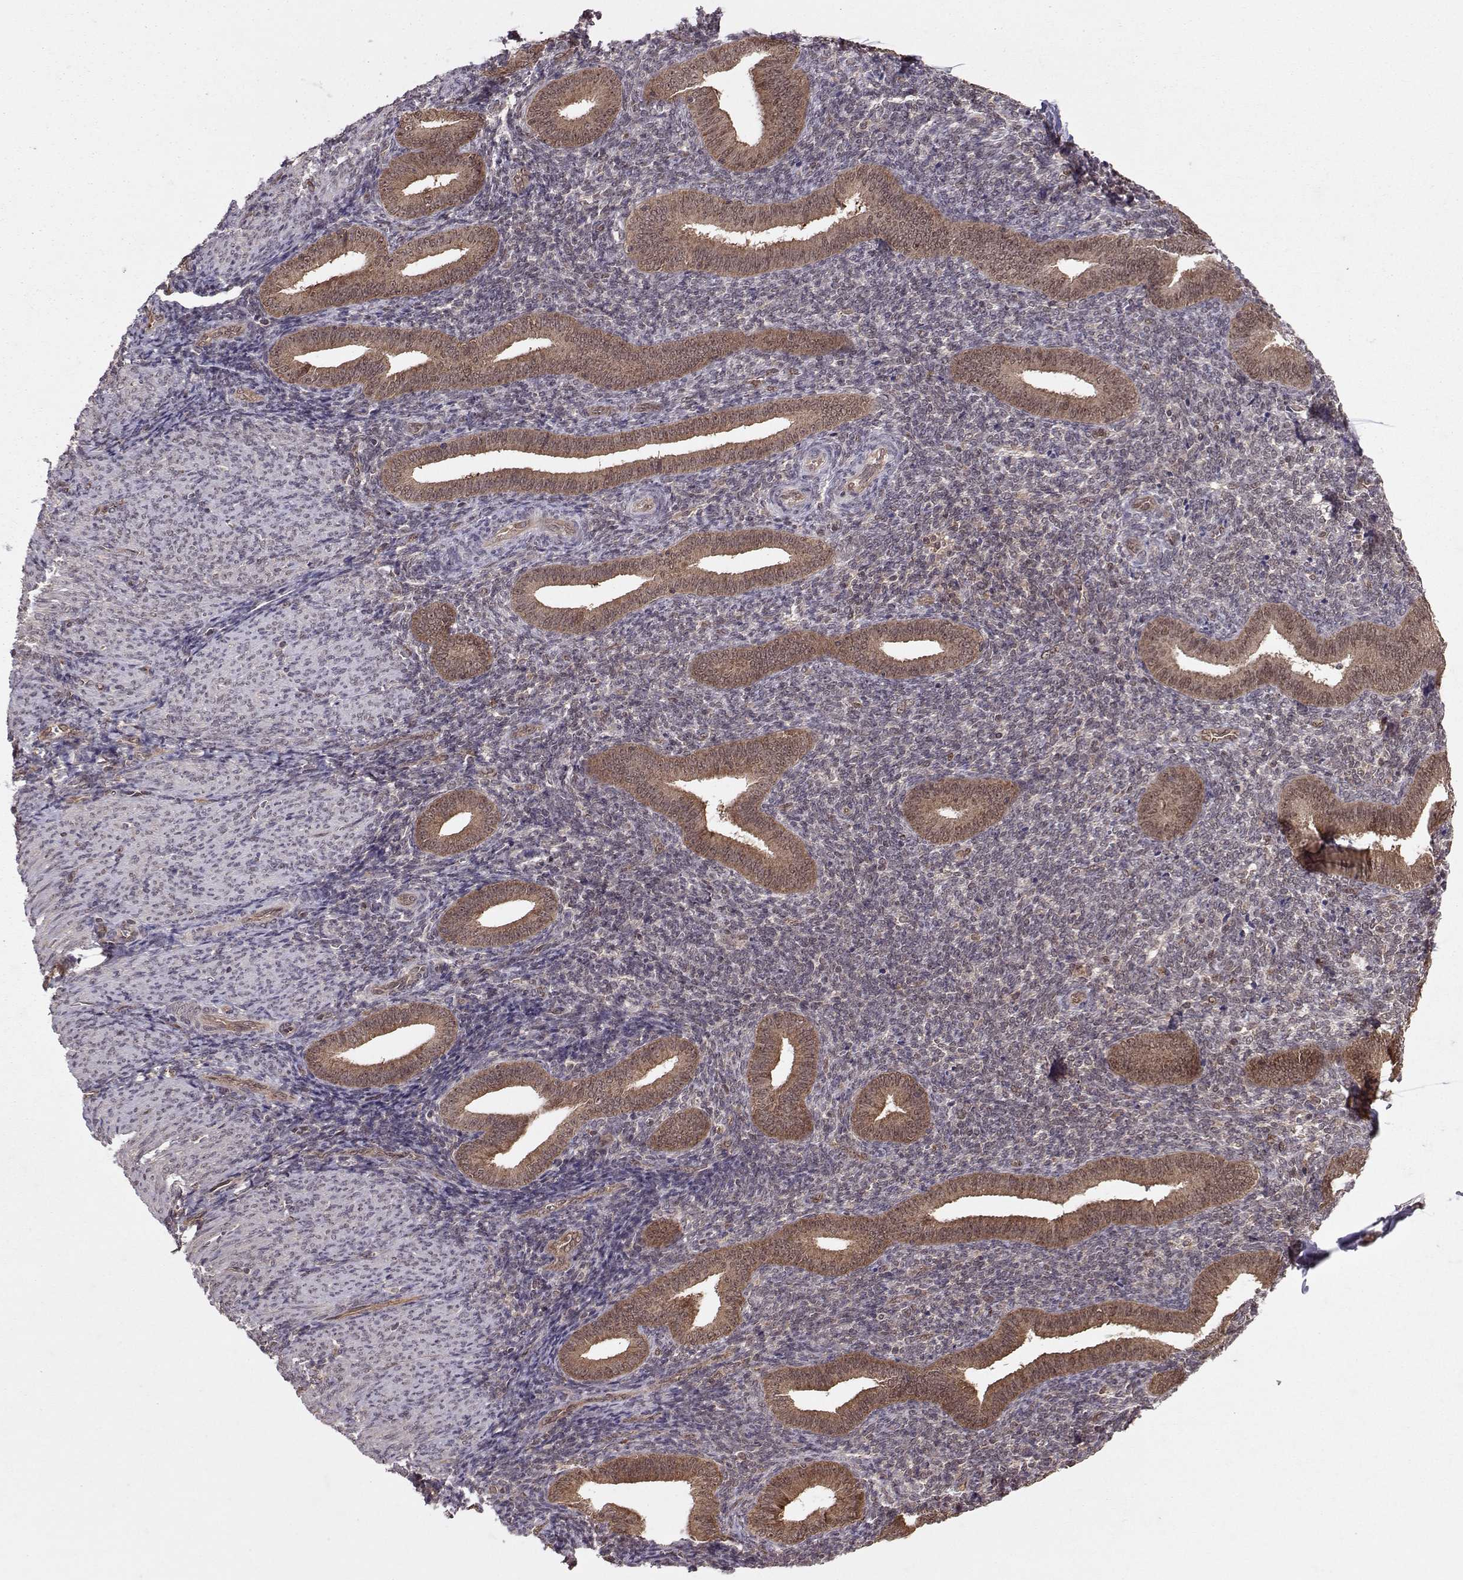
{"staining": {"intensity": "negative", "quantity": "none", "location": "none"}, "tissue": "endometrium", "cell_type": "Cells in endometrial stroma", "image_type": "normal", "snomed": [{"axis": "morphology", "description": "Normal tissue, NOS"}, {"axis": "topography", "description": "Endometrium"}], "caption": "High power microscopy micrograph of an immunohistochemistry micrograph of benign endometrium, revealing no significant expression in cells in endometrial stroma.", "gene": "PPP2R2A", "patient": {"sex": "female", "age": 25}}